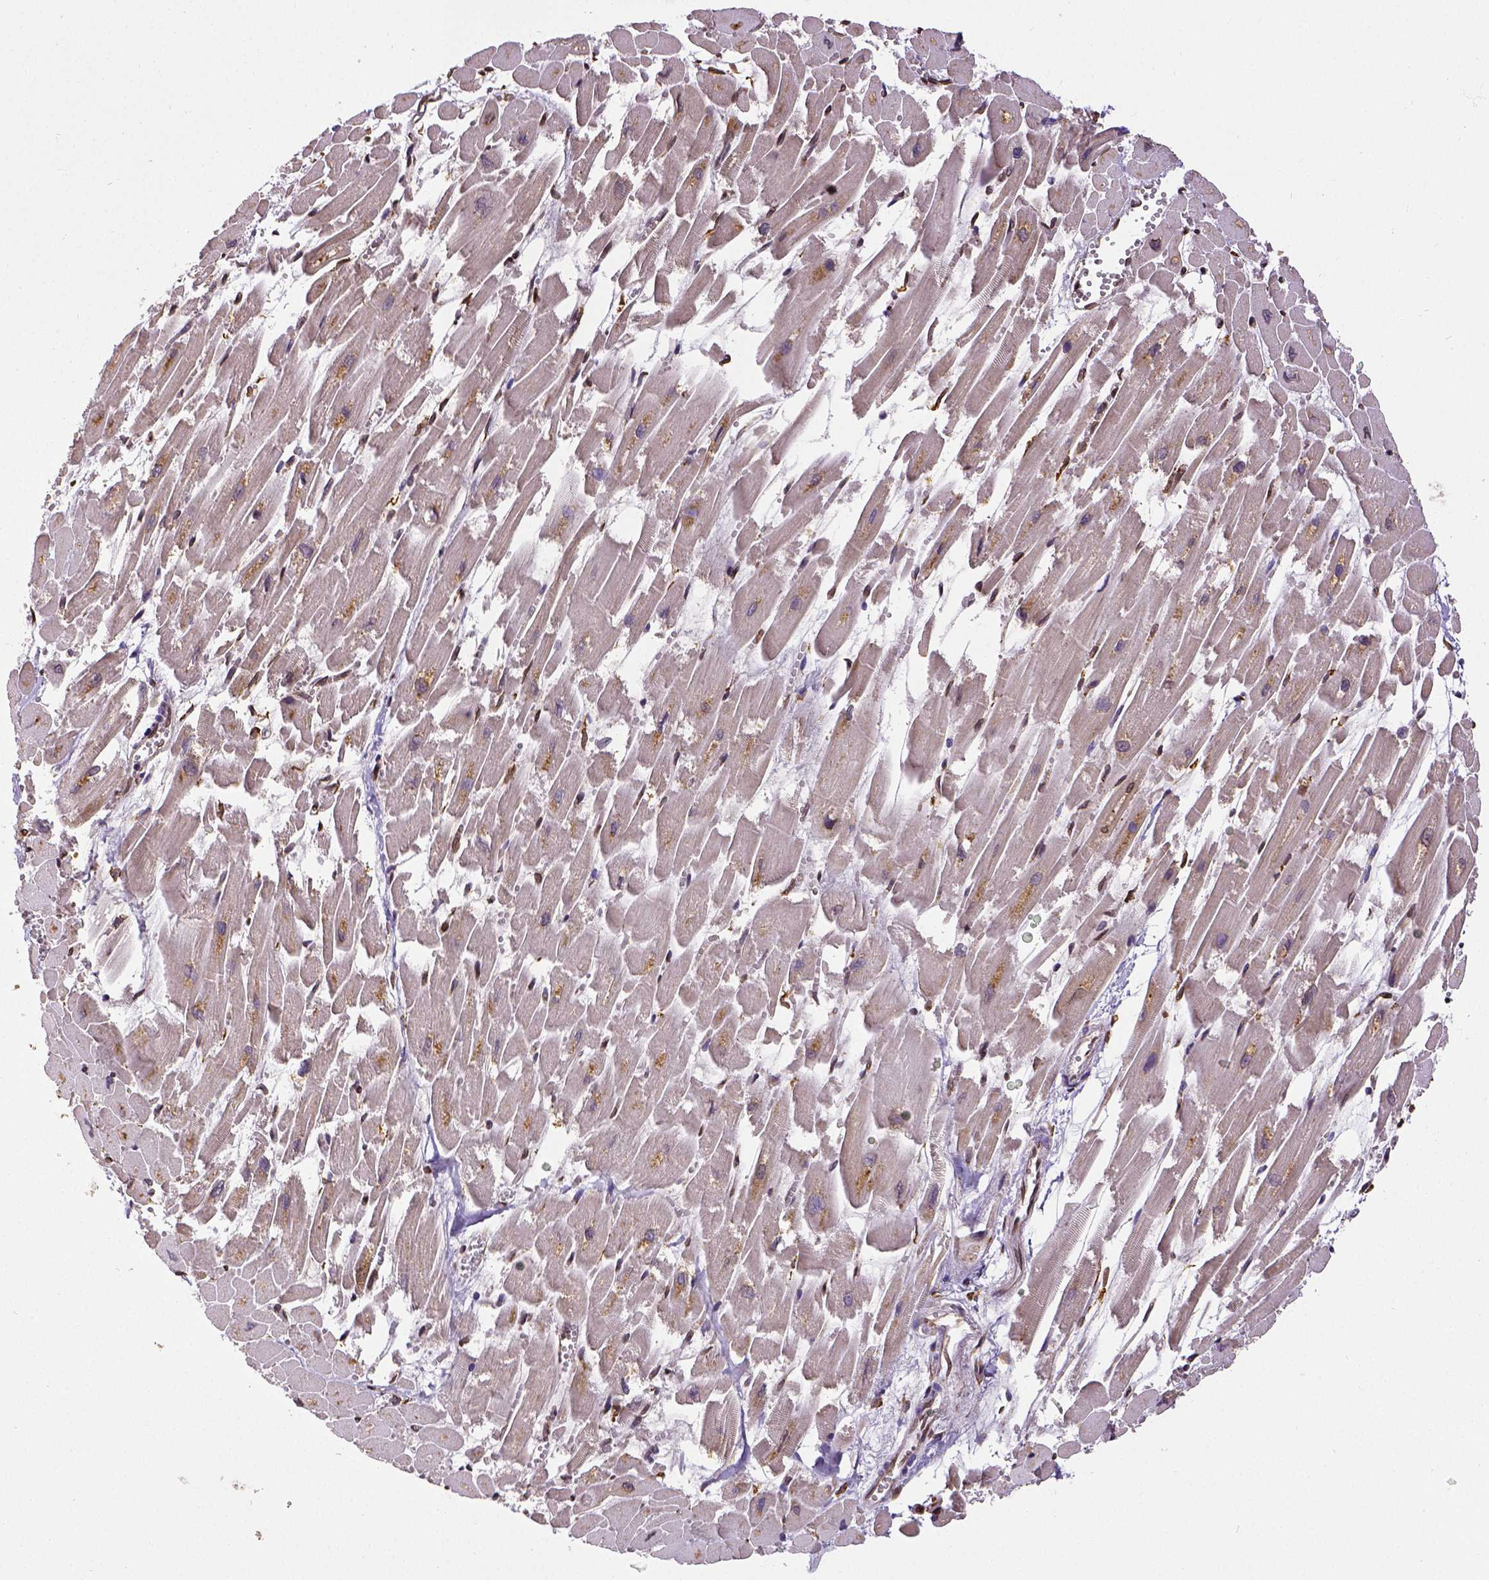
{"staining": {"intensity": "strong", "quantity": ">75%", "location": "cytoplasmic/membranous,nuclear"}, "tissue": "heart muscle", "cell_type": "Cardiomyocytes", "image_type": "normal", "snomed": [{"axis": "morphology", "description": "Normal tissue, NOS"}, {"axis": "topography", "description": "Heart"}], "caption": "Immunohistochemistry (DAB (3,3'-diaminobenzidine)) staining of benign human heart muscle displays strong cytoplasmic/membranous,nuclear protein staining in about >75% of cardiomyocytes.", "gene": "MTDH", "patient": {"sex": "female", "age": 52}}